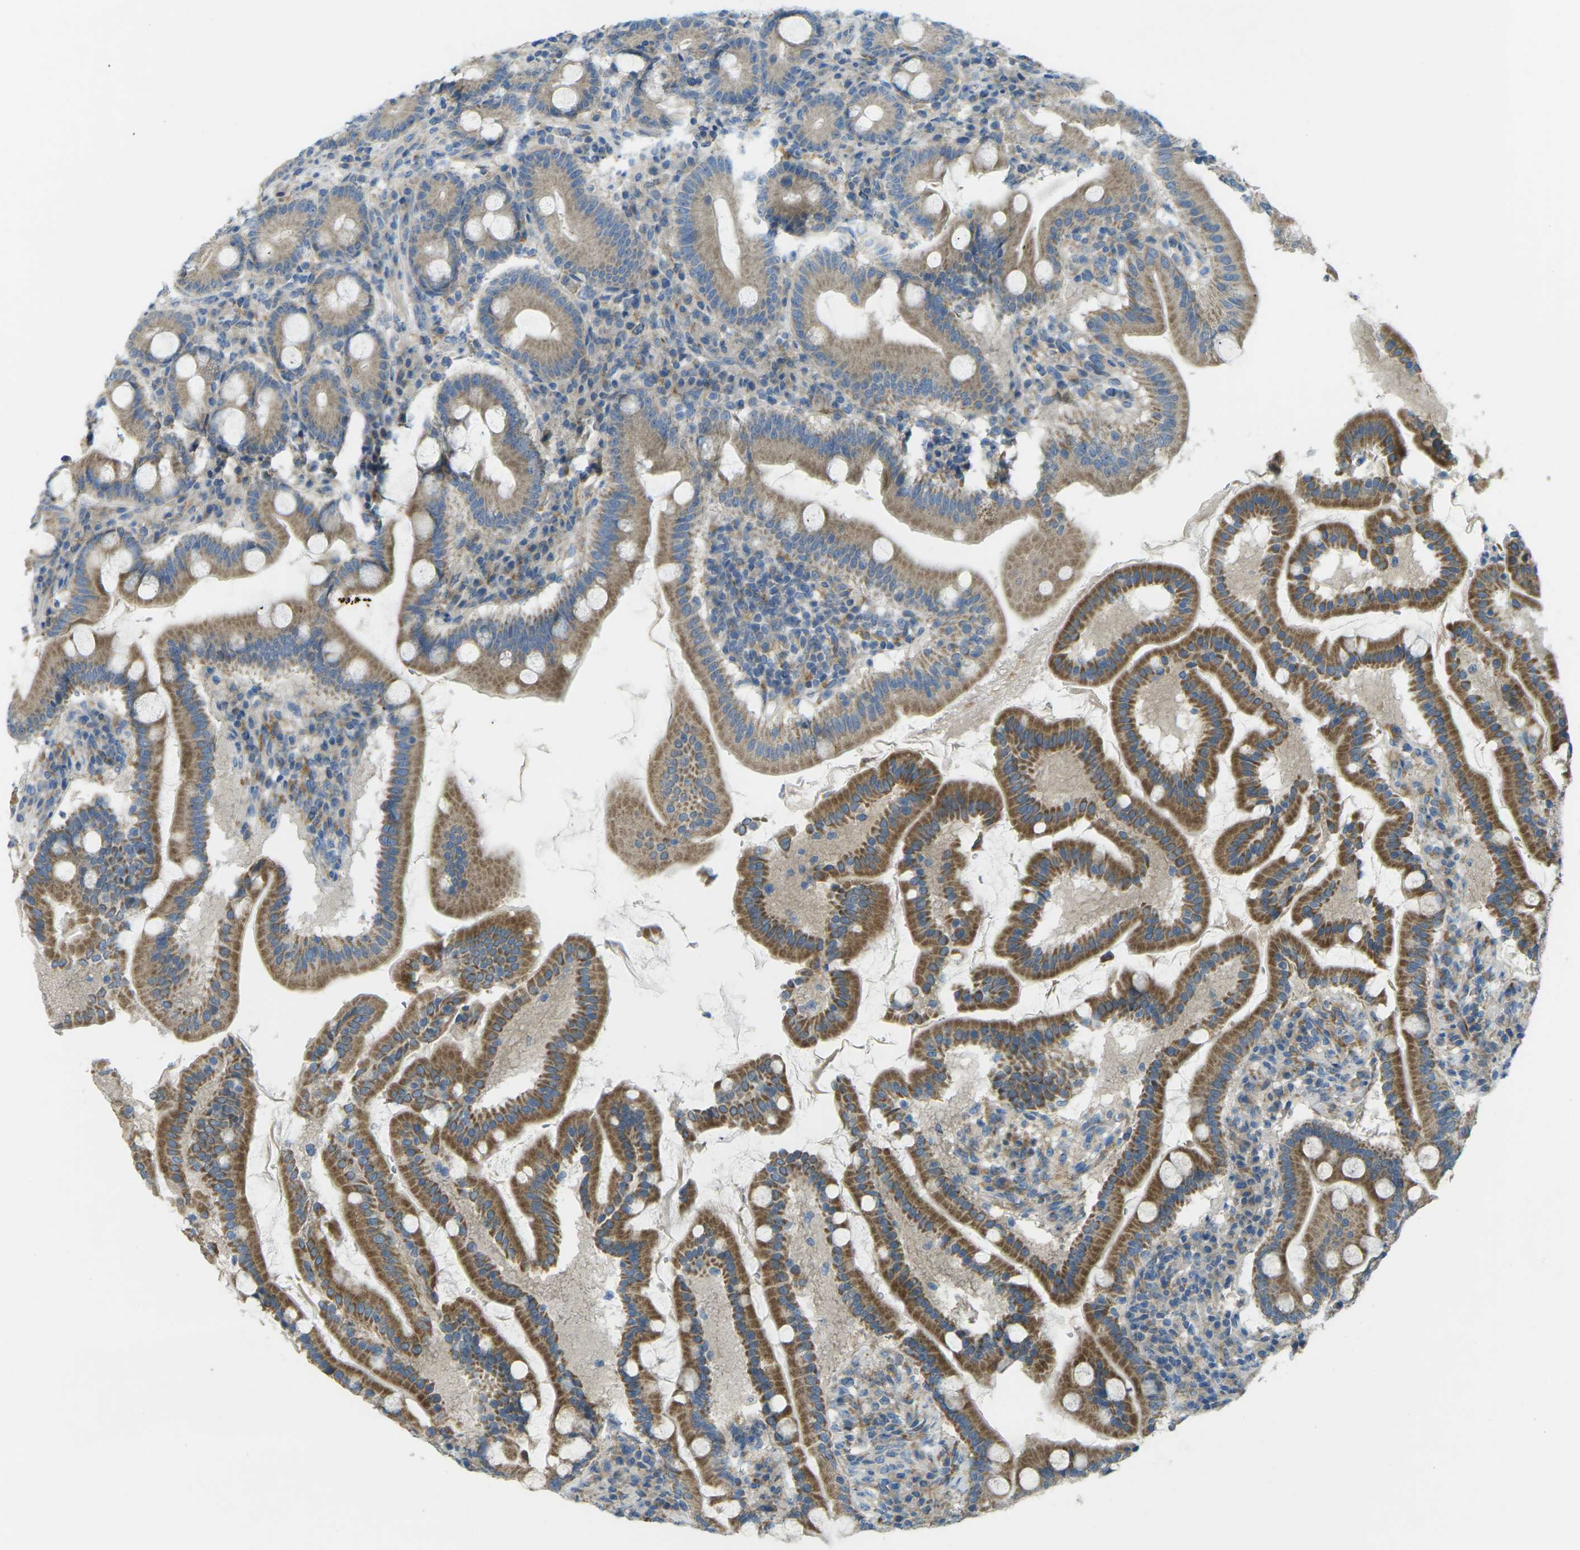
{"staining": {"intensity": "moderate", "quantity": ">75%", "location": "cytoplasmic/membranous"}, "tissue": "duodenum", "cell_type": "Glandular cells", "image_type": "normal", "snomed": [{"axis": "morphology", "description": "Normal tissue, NOS"}, {"axis": "topography", "description": "Duodenum"}], "caption": "Immunohistochemistry (IHC) (DAB) staining of unremarkable duodenum displays moderate cytoplasmic/membranous protein expression in about >75% of glandular cells. (Stains: DAB in brown, nuclei in blue, Microscopy: brightfield microscopy at high magnification).", "gene": "MYLK4", "patient": {"sex": "male", "age": 50}}